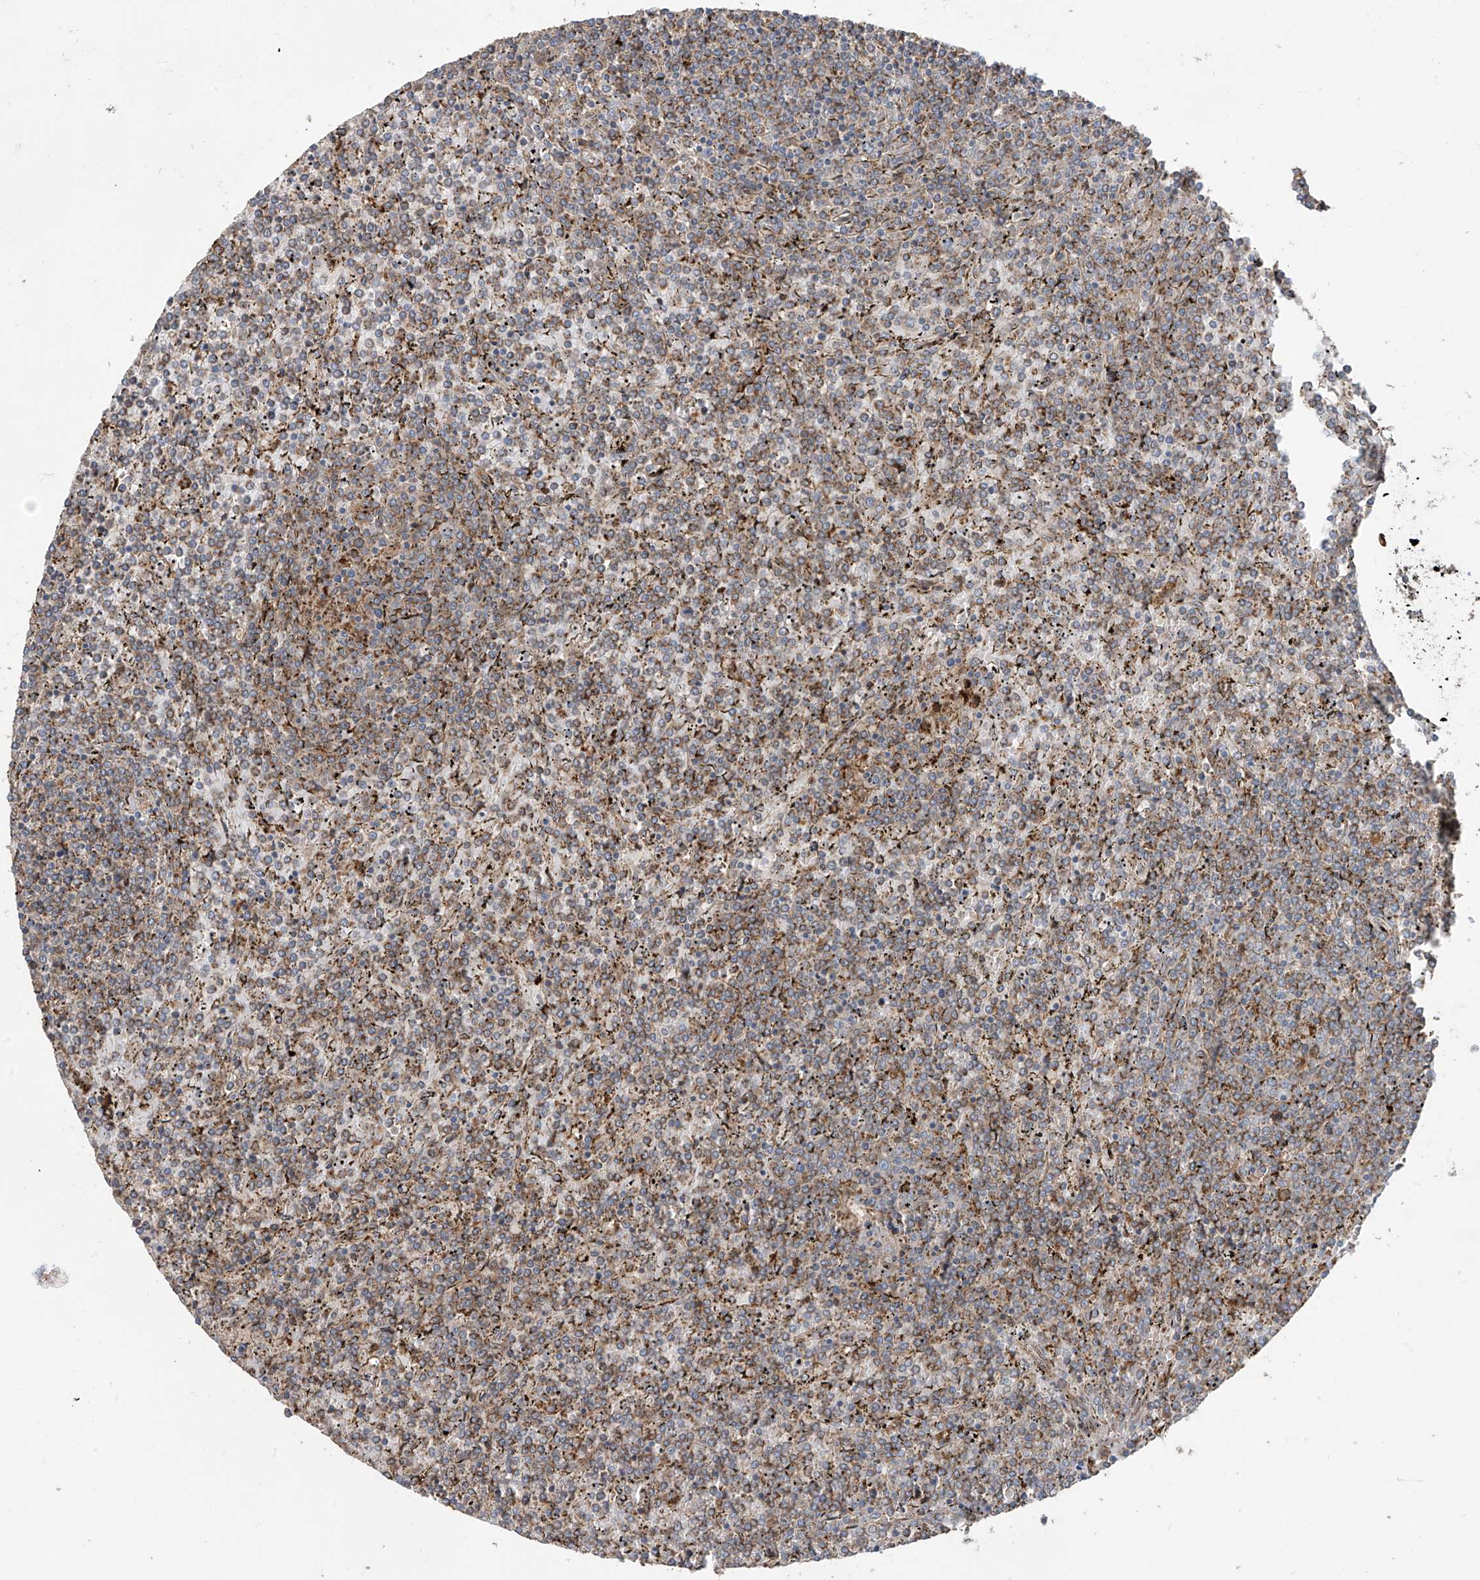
{"staining": {"intensity": "weak", "quantity": "<25%", "location": "cytoplasmic/membranous"}, "tissue": "lymphoma", "cell_type": "Tumor cells", "image_type": "cancer", "snomed": [{"axis": "morphology", "description": "Malignant lymphoma, non-Hodgkin's type, Low grade"}, {"axis": "topography", "description": "Spleen"}], "caption": "Immunohistochemistry of low-grade malignant lymphoma, non-Hodgkin's type reveals no positivity in tumor cells. (DAB (3,3'-diaminobenzidine) immunohistochemistry (IHC) visualized using brightfield microscopy, high magnification).", "gene": "ABTB1", "patient": {"sex": "female", "age": 19}}